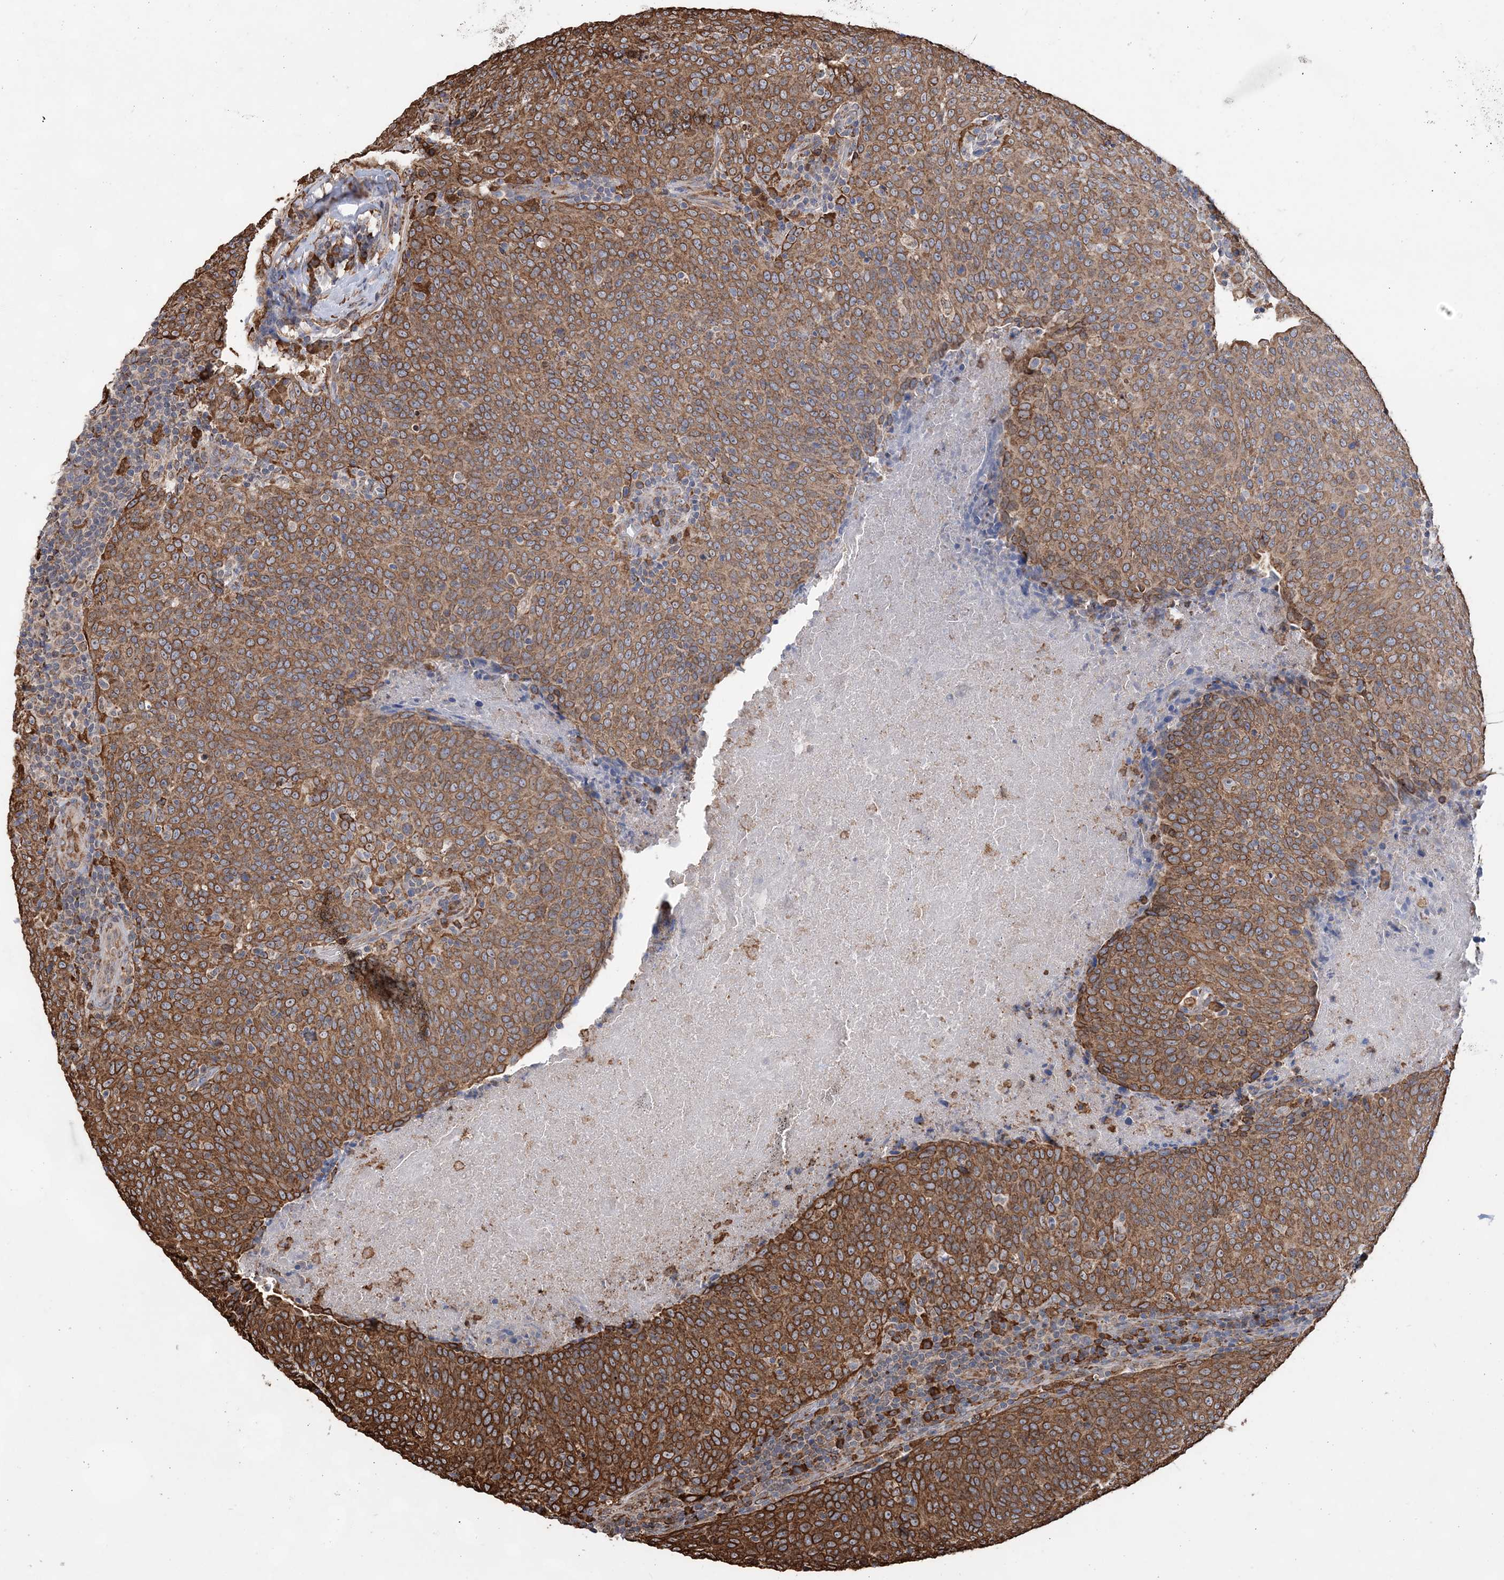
{"staining": {"intensity": "strong", "quantity": ">75%", "location": "cytoplasmic/membranous"}, "tissue": "head and neck cancer", "cell_type": "Tumor cells", "image_type": "cancer", "snomed": [{"axis": "morphology", "description": "Squamous cell carcinoma, NOS"}, {"axis": "morphology", "description": "Squamous cell carcinoma, metastatic, NOS"}, {"axis": "topography", "description": "Lymph node"}, {"axis": "topography", "description": "Head-Neck"}], "caption": "This image demonstrates head and neck cancer stained with IHC to label a protein in brown. The cytoplasmic/membranous of tumor cells show strong positivity for the protein. Nuclei are counter-stained blue.", "gene": "WDR12", "patient": {"sex": "male", "age": 62}}